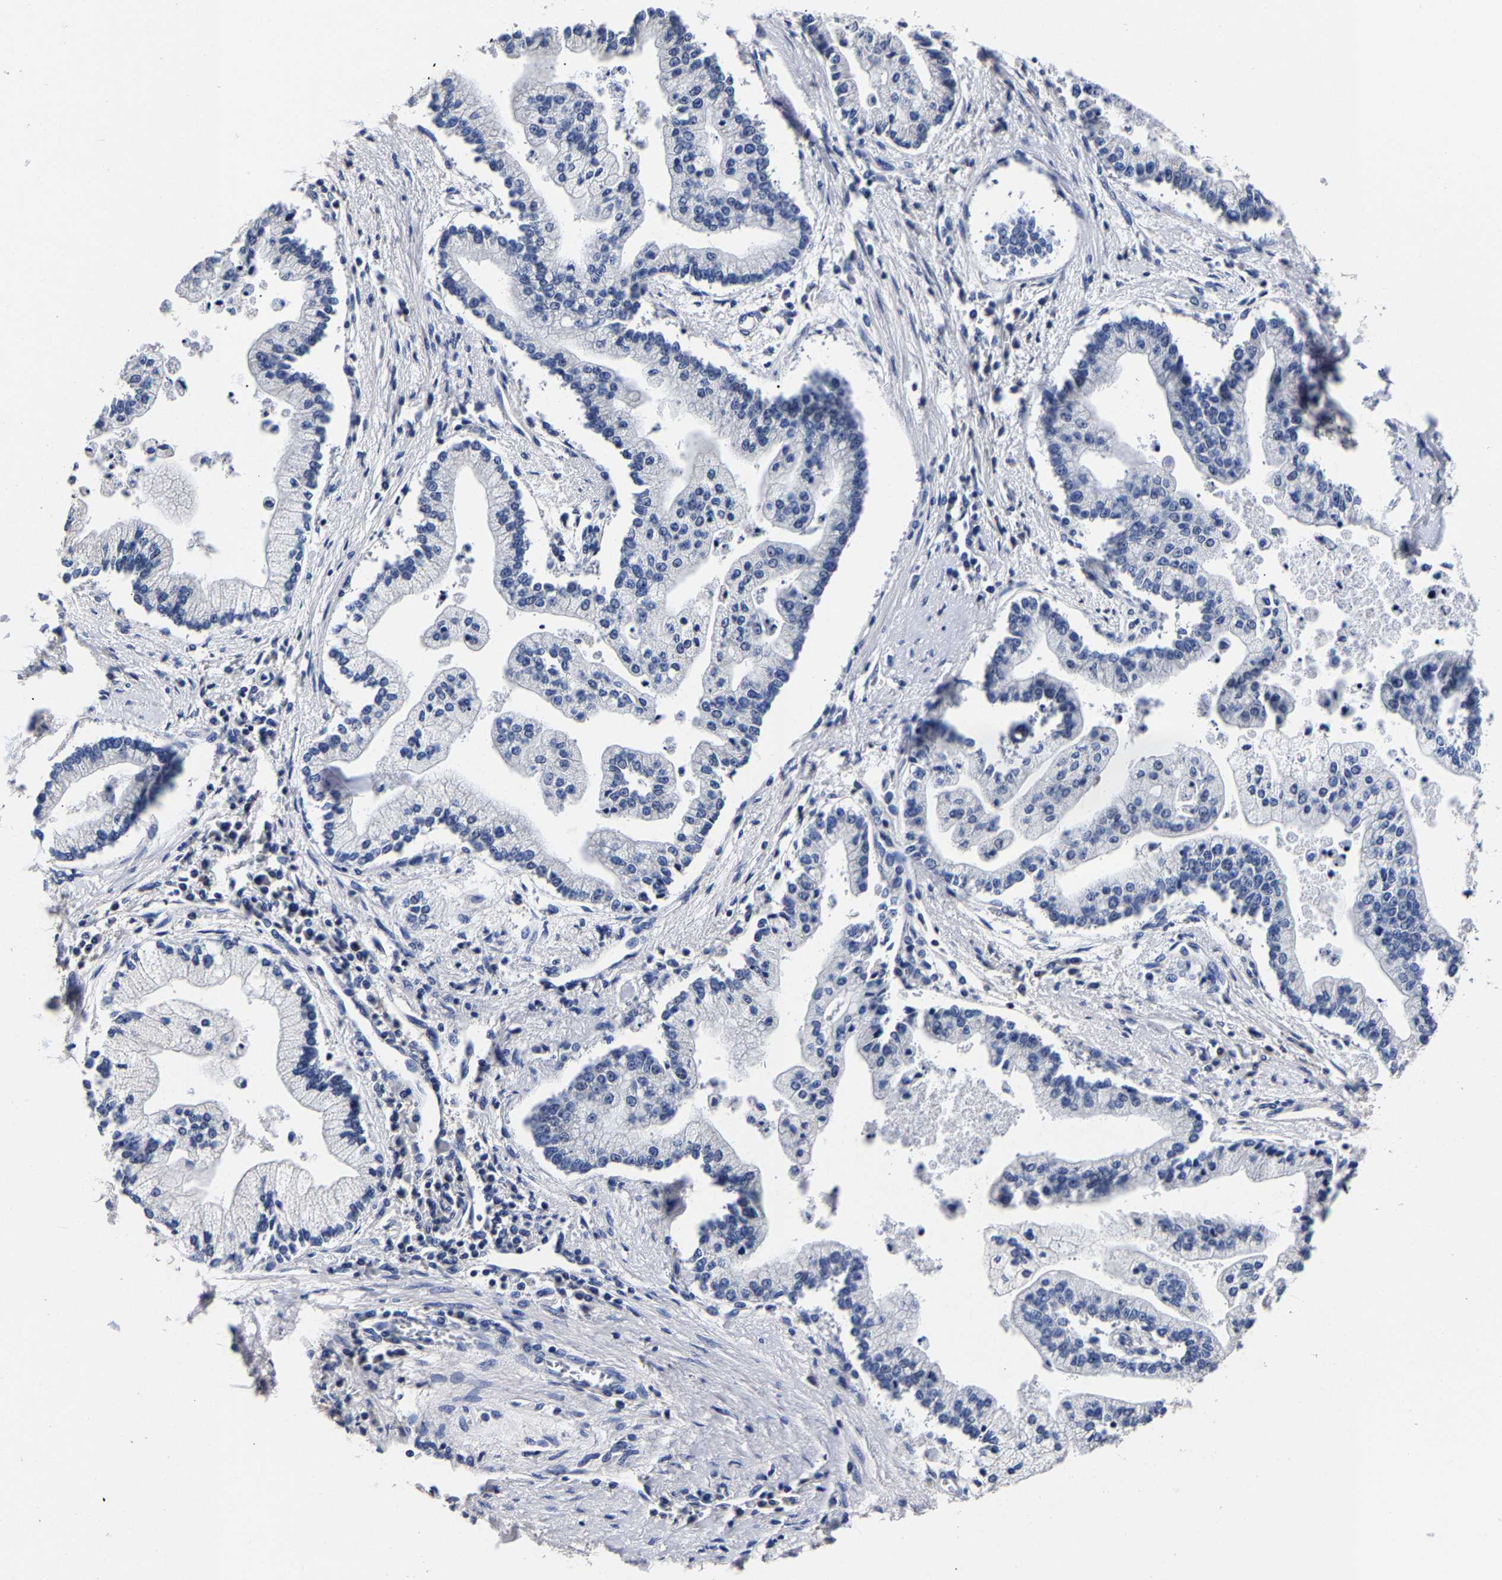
{"staining": {"intensity": "negative", "quantity": "none", "location": "none"}, "tissue": "liver cancer", "cell_type": "Tumor cells", "image_type": "cancer", "snomed": [{"axis": "morphology", "description": "Cholangiocarcinoma"}, {"axis": "topography", "description": "Liver"}], "caption": "DAB (3,3'-diaminobenzidine) immunohistochemical staining of cholangiocarcinoma (liver) shows no significant expression in tumor cells.", "gene": "AKAP4", "patient": {"sex": "male", "age": 50}}